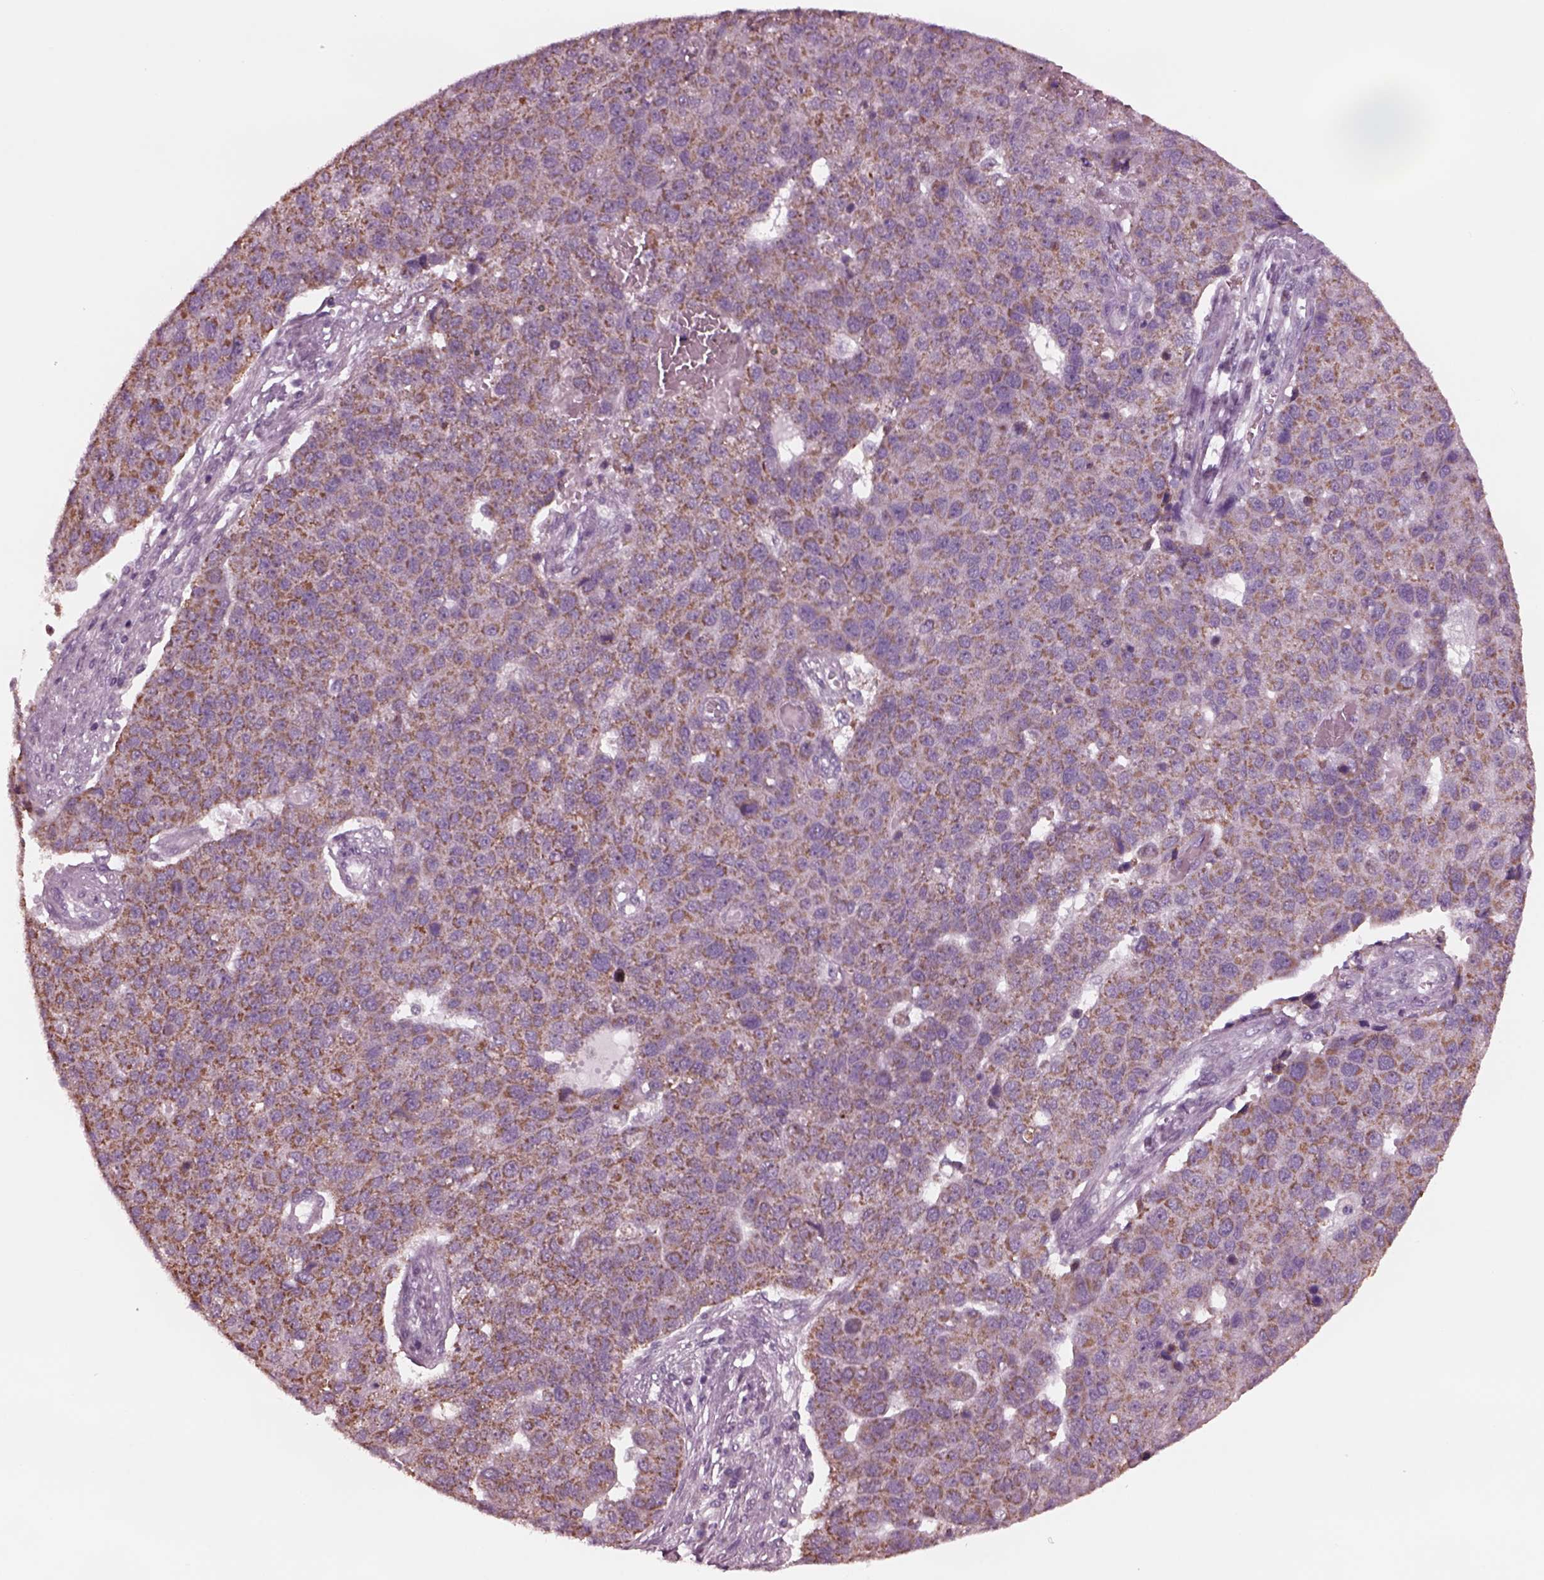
{"staining": {"intensity": "moderate", "quantity": "25%-75%", "location": "cytoplasmic/membranous"}, "tissue": "pancreatic cancer", "cell_type": "Tumor cells", "image_type": "cancer", "snomed": [{"axis": "morphology", "description": "Adenocarcinoma, NOS"}, {"axis": "topography", "description": "Pancreas"}], "caption": "Immunohistochemical staining of pancreatic adenocarcinoma shows medium levels of moderate cytoplasmic/membranous staining in about 25%-75% of tumor cells. The staining is performed using DAB (3,3'-diaminobenzidine) brown chromogen to label protein expression. The nuclei are counter-stained blue using hematoxylin.", "gene": "CELSR3", "patient": {"sex": "female", "age": 61}}